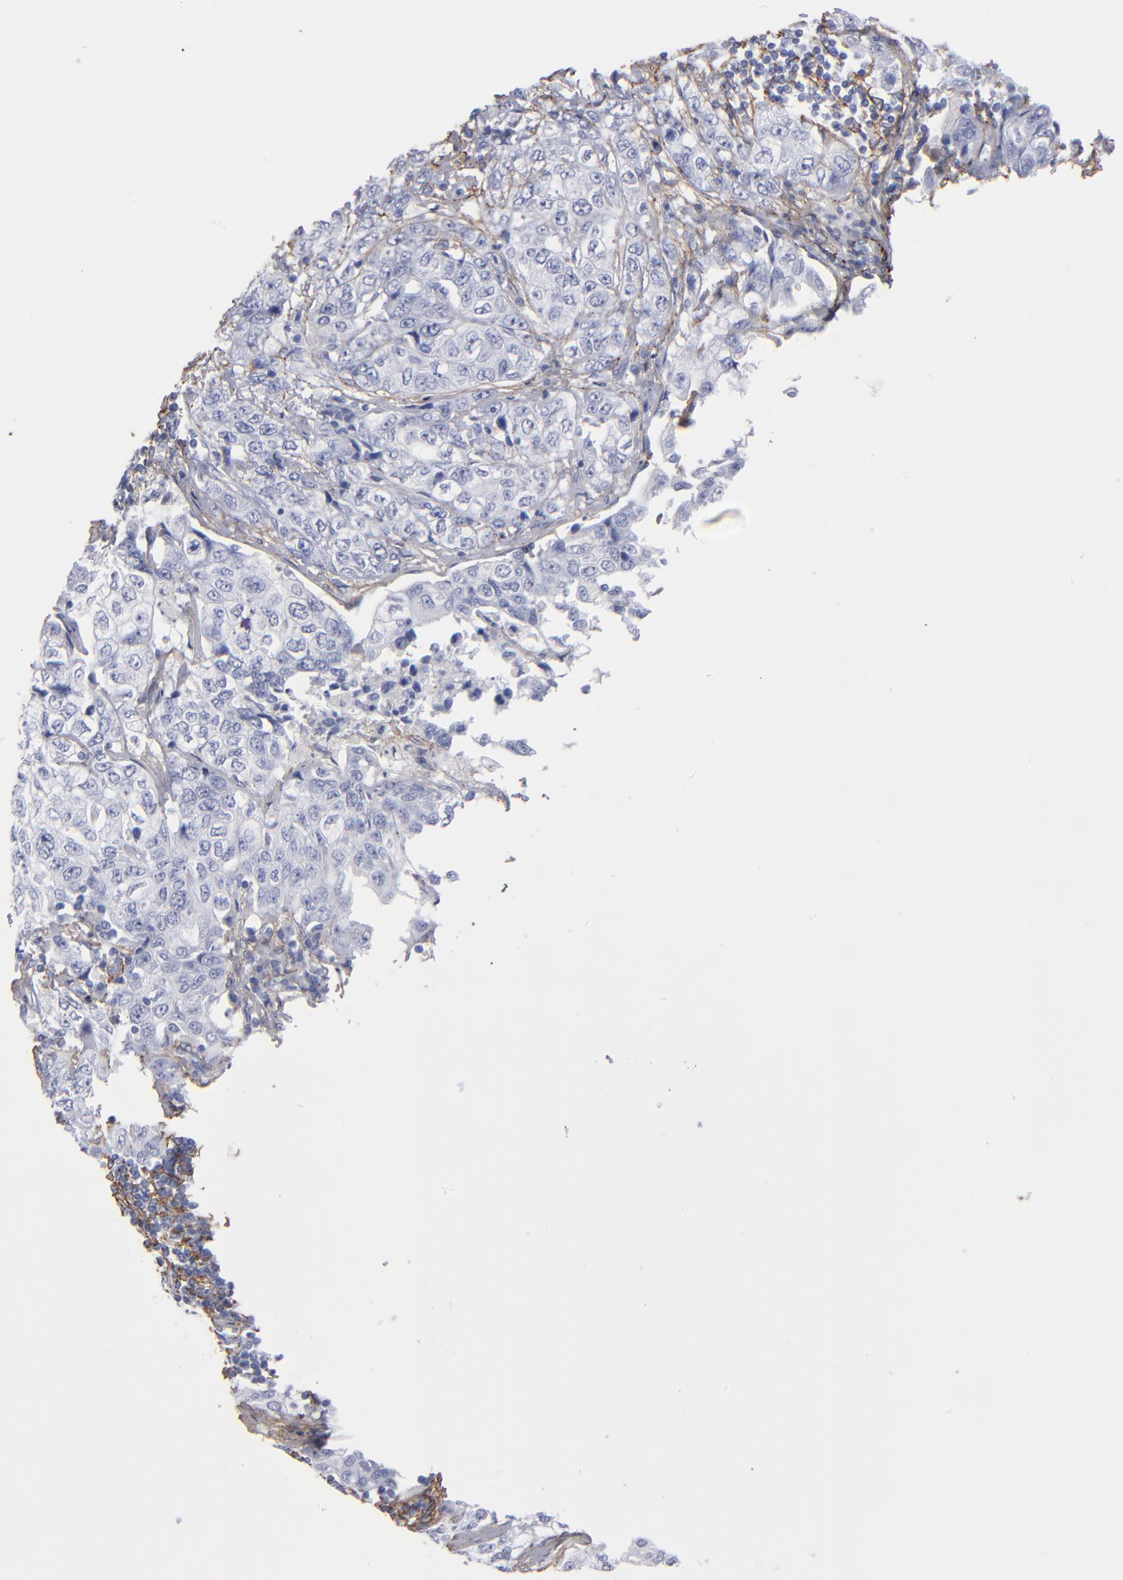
{"staining": {"intensity": "negative", "quantity": "none", "location": "none"}, "tissue": "stomach cancer", "cell_type": "Tumor cells", "image_type": "cancer", "snomed": [{"axis": "morphology", "description": "Adenocarcinoma, NOS"}, {"axis": "topography", "description": "Stomach"}], "caption": "Tumor cells are negative for protein expression in human stomach cancer.", "gene": "EMILIN1", "patient": {"sex": "male", "age": 48}}